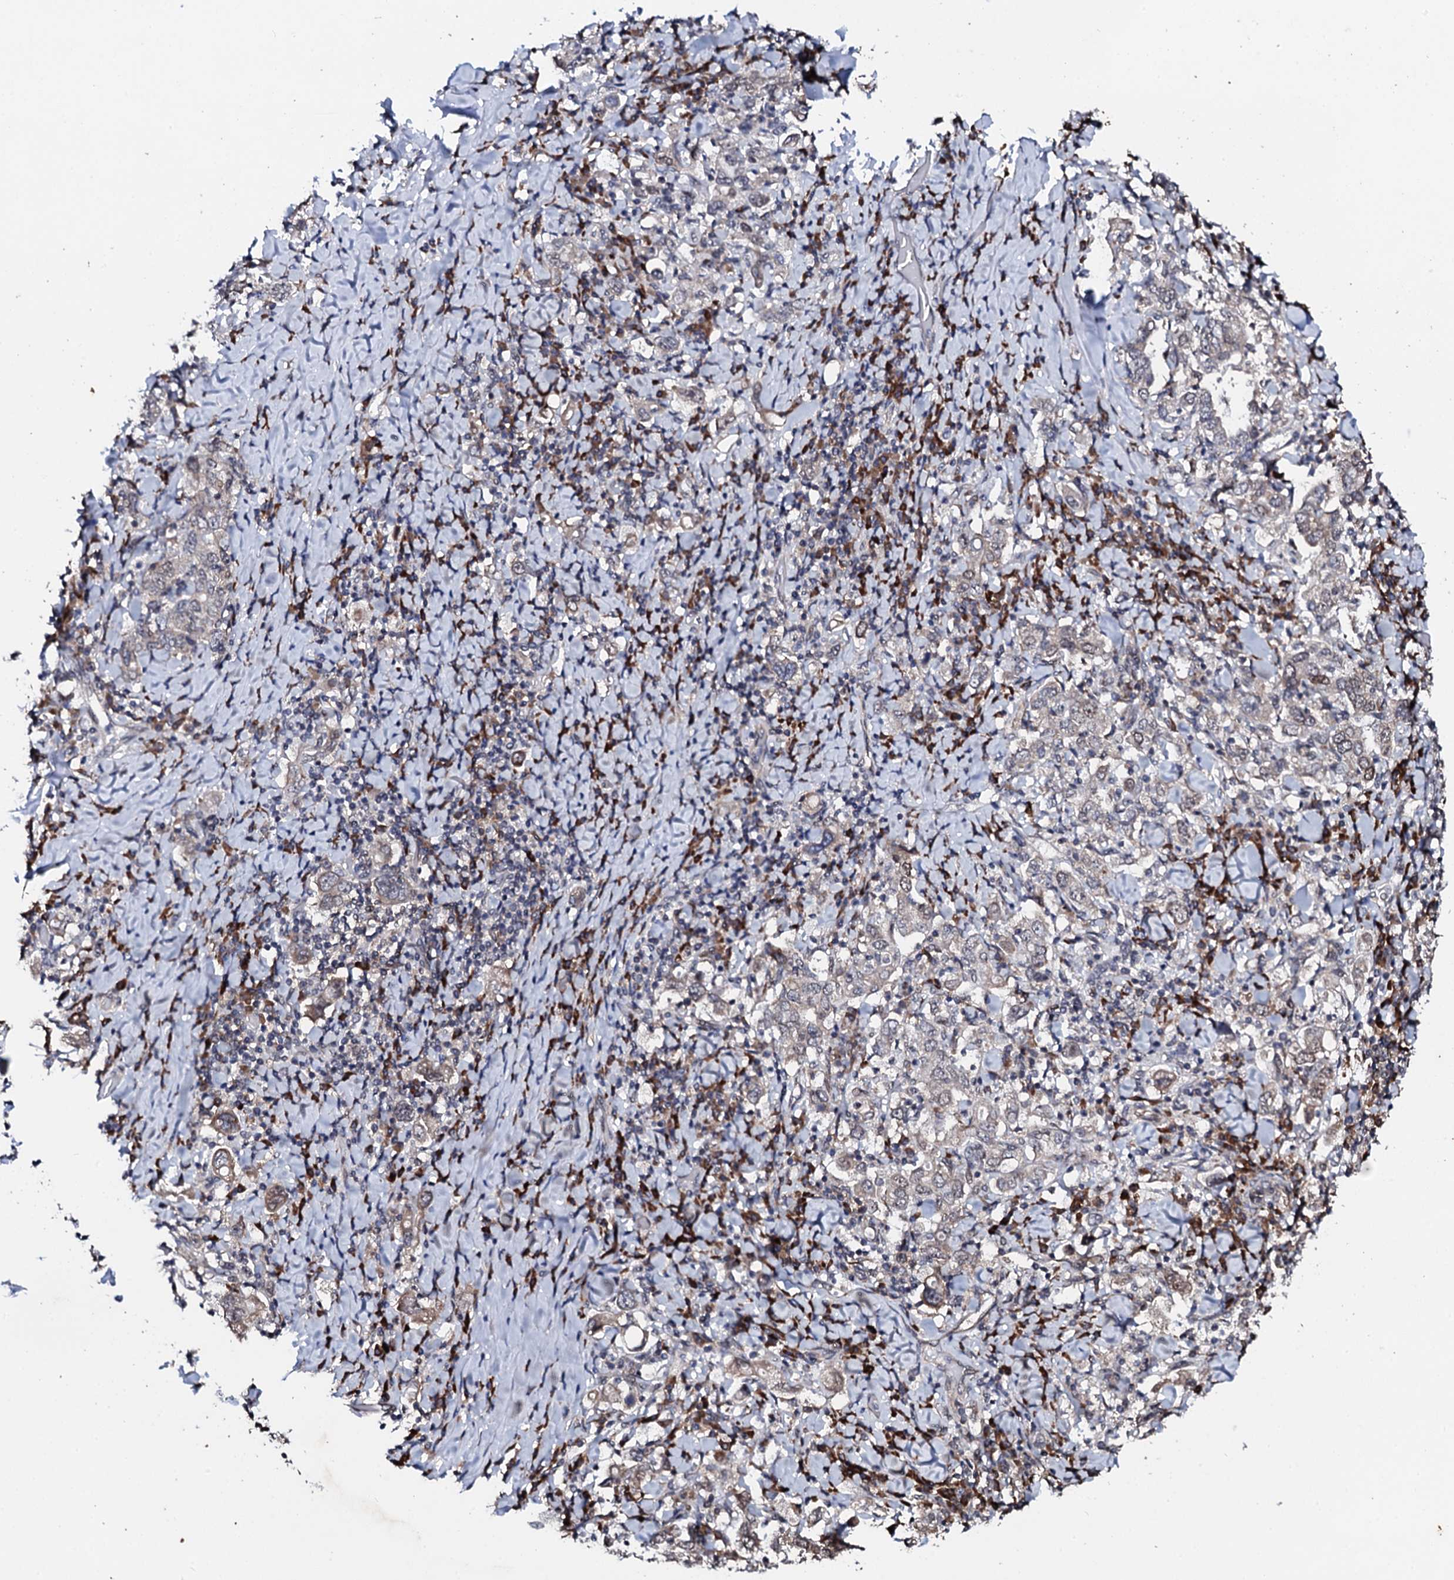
{"staining": {"intensity": "negative", "quantity": "none", "location": "none"}, "tissue": "stomach cancer", "cell_type": "Tumor cells", "image_type": "cancer", "snomed": [{"axis": "morphology", "description": "Adenocarcinoma, NOS"}, {"axis": "topography", "description": "Stomach, upper"}], "caption": "Immunohistochemistry (IHC) micrograph of neoplastic tissue: human stomach cancer (adenocarcinoma) stained with DAB (3,3'-diaminobenzidine) exhibits no significant protein positivity in tumor cells.", "gene": "FAM111A", "patient": {"sex": "male", "age": 62}}